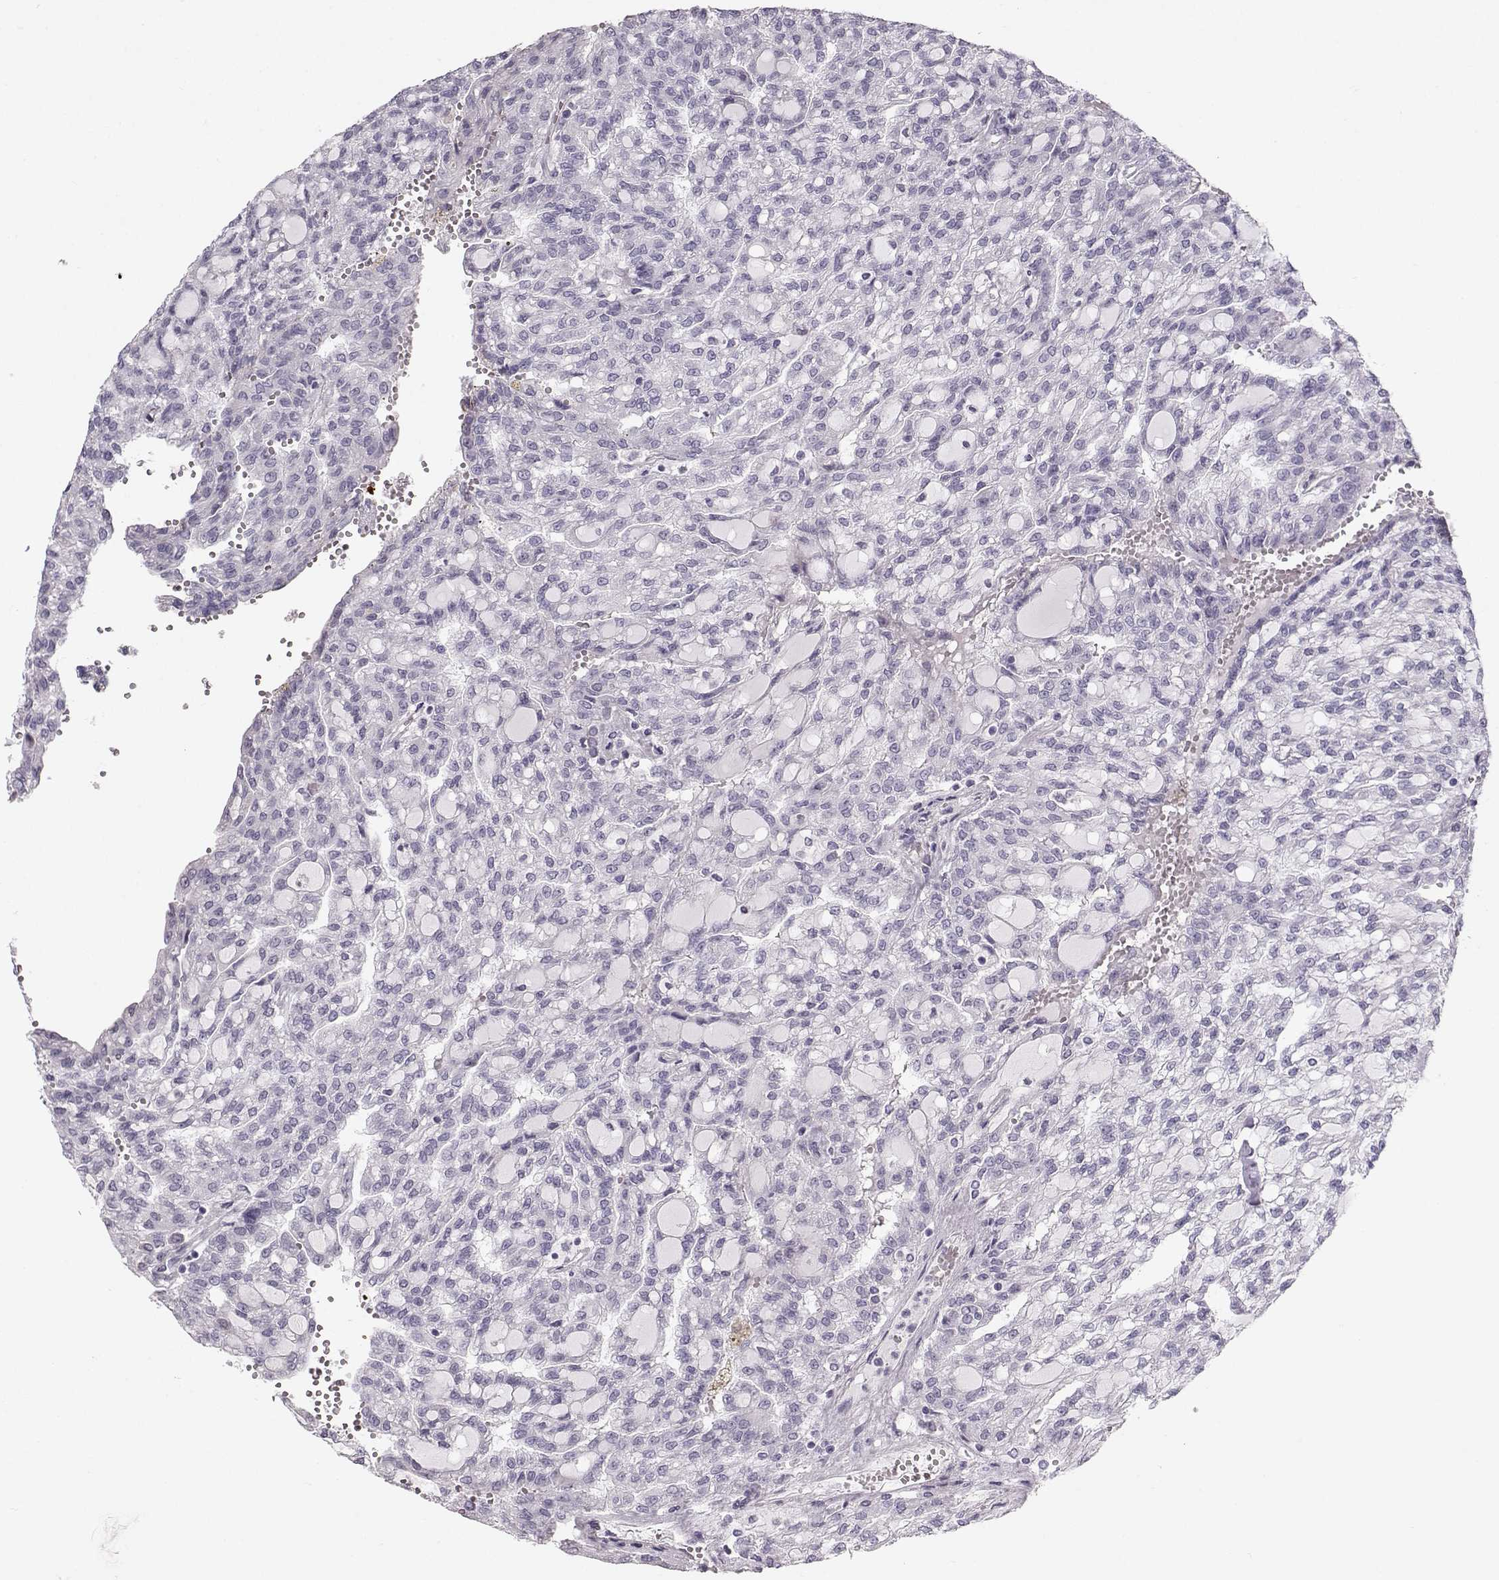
{"staining": {"intensity": "negative", "quantity": "none", "location": "none"}, "tissue": "renal cancer", "cell_type": "Tumor cells", "image_type": "cancer", "snomed": [{"axis": "morphology", "description": "Adenocarcinoma, NOS"}, {"axis": "topography", "description": "Kidney"}], "caption": "The image demonstrates no staining of tumor cells in renal cancer (adenocarcinoma).", "gene": "CASR", "patient": {"sex": "male", "age": 63}}